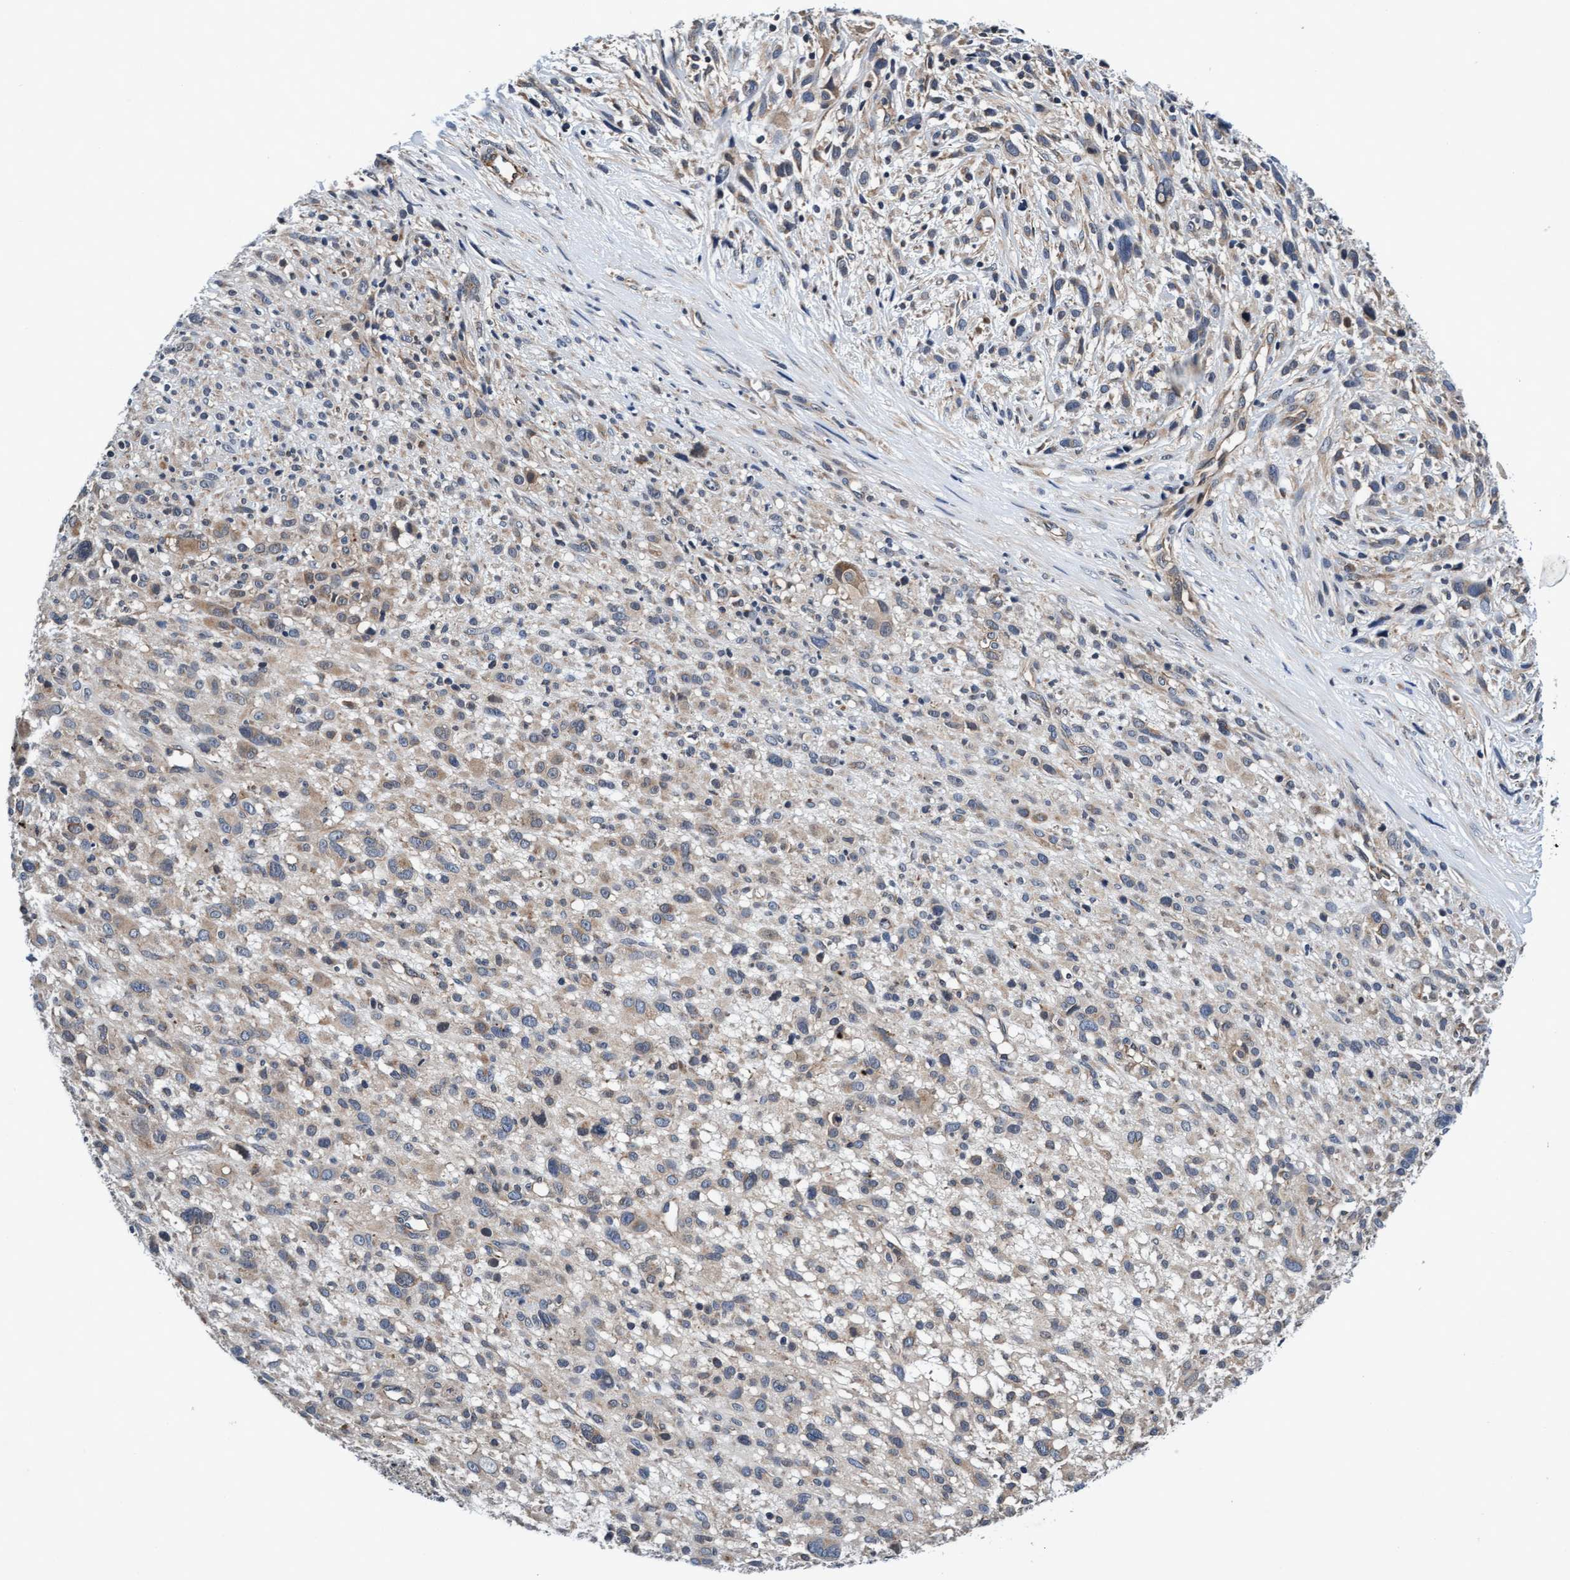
{"staining": {"intensity": "weak", "quantity": "<25%", "location": "cytoplasmic/membranous"}, "tissue": "melanoma", "cell_type": "Tumor cells", "image_type": "cancer", "snomed": [{"axis": "morphology", "description": "Malignant melanoma, NOS"}, {"axis": "topography", "description": "Skin"}], "caption": "Immunohistochemistry of malignant melanoma reveals no expression in tumor cells. (DAB immunohistochemistry with hematoxylin counter stain).", "gene": "EFCAB13", "patient": {"sex": "female", "age": 55}}